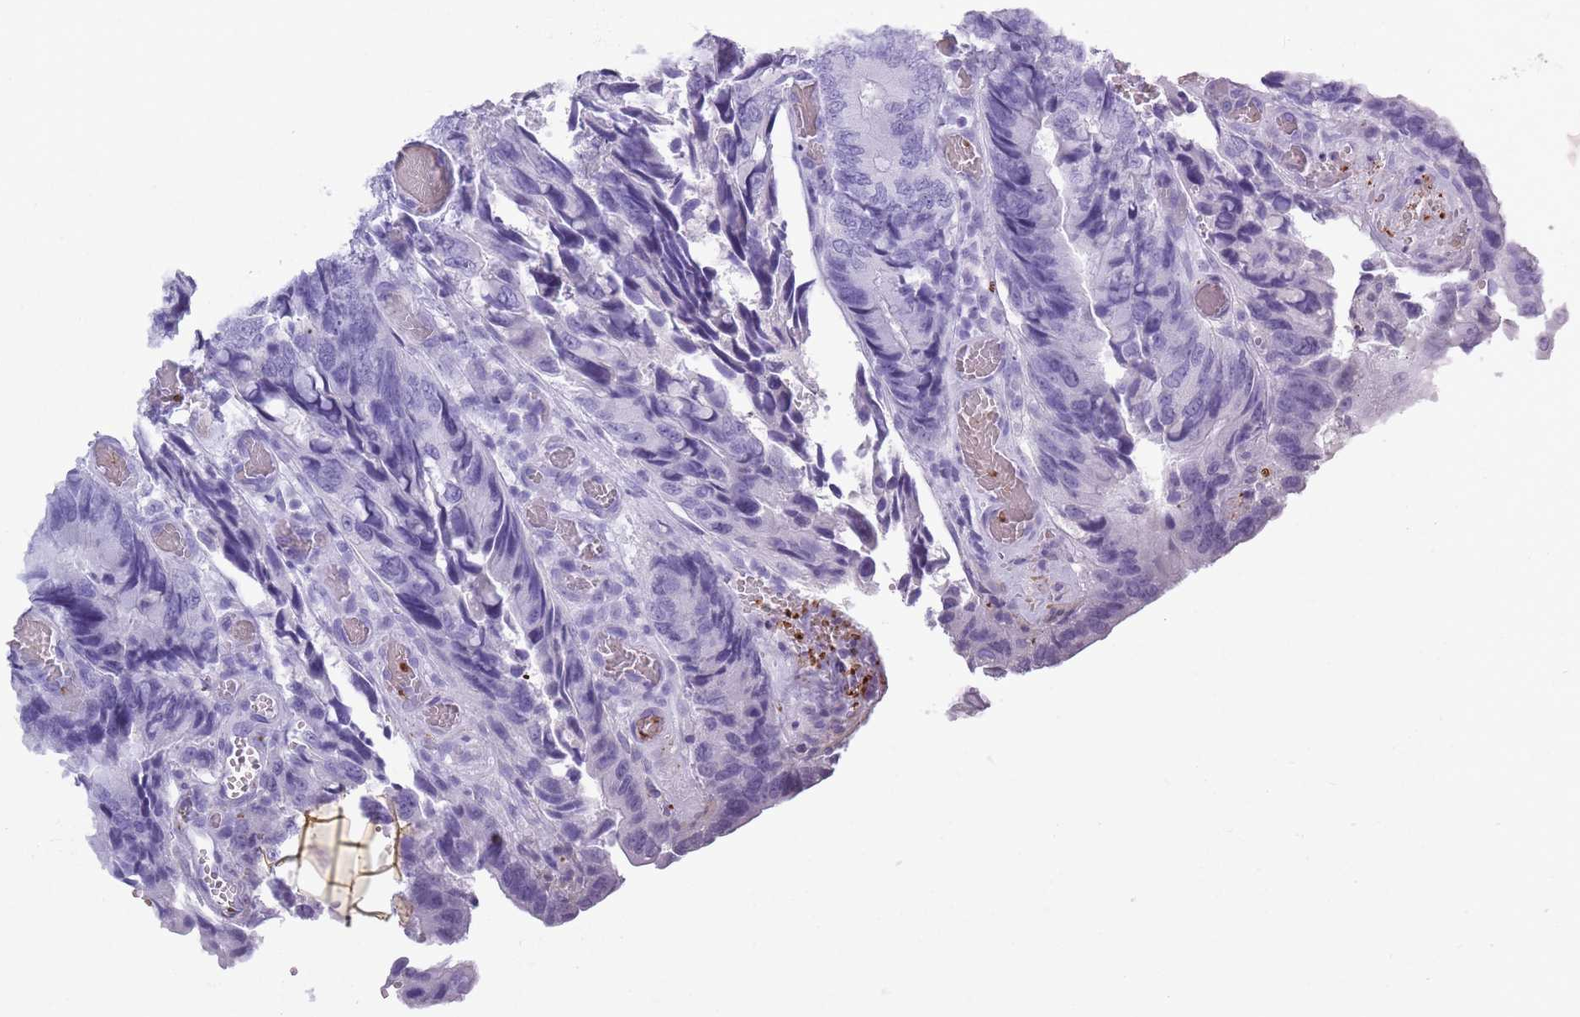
{"staining": {"intensity": "negative", "quantity": "none", "location": "none"}, "tissue": "colorectal cancer", "cell_type": "Tumor cells", "image_type": "cancer", "snomed": [{"axis": "morphology", "description": "Adenocarcinoma, NOS"}, {"axis": "topography", "description": "Colon"}], "caption": "IHC of colorectal cancer (adenocarcinoma) demonstrates no expression in tumor cells. (Stains: DAB (3,3'-diaminobenzidine) IHC with hematoxylin counter stain, Microscopy: brightfield microscopy at high magnification).", "gene": "OR7C1", "patient": {"sex": "male", "age": 84}}